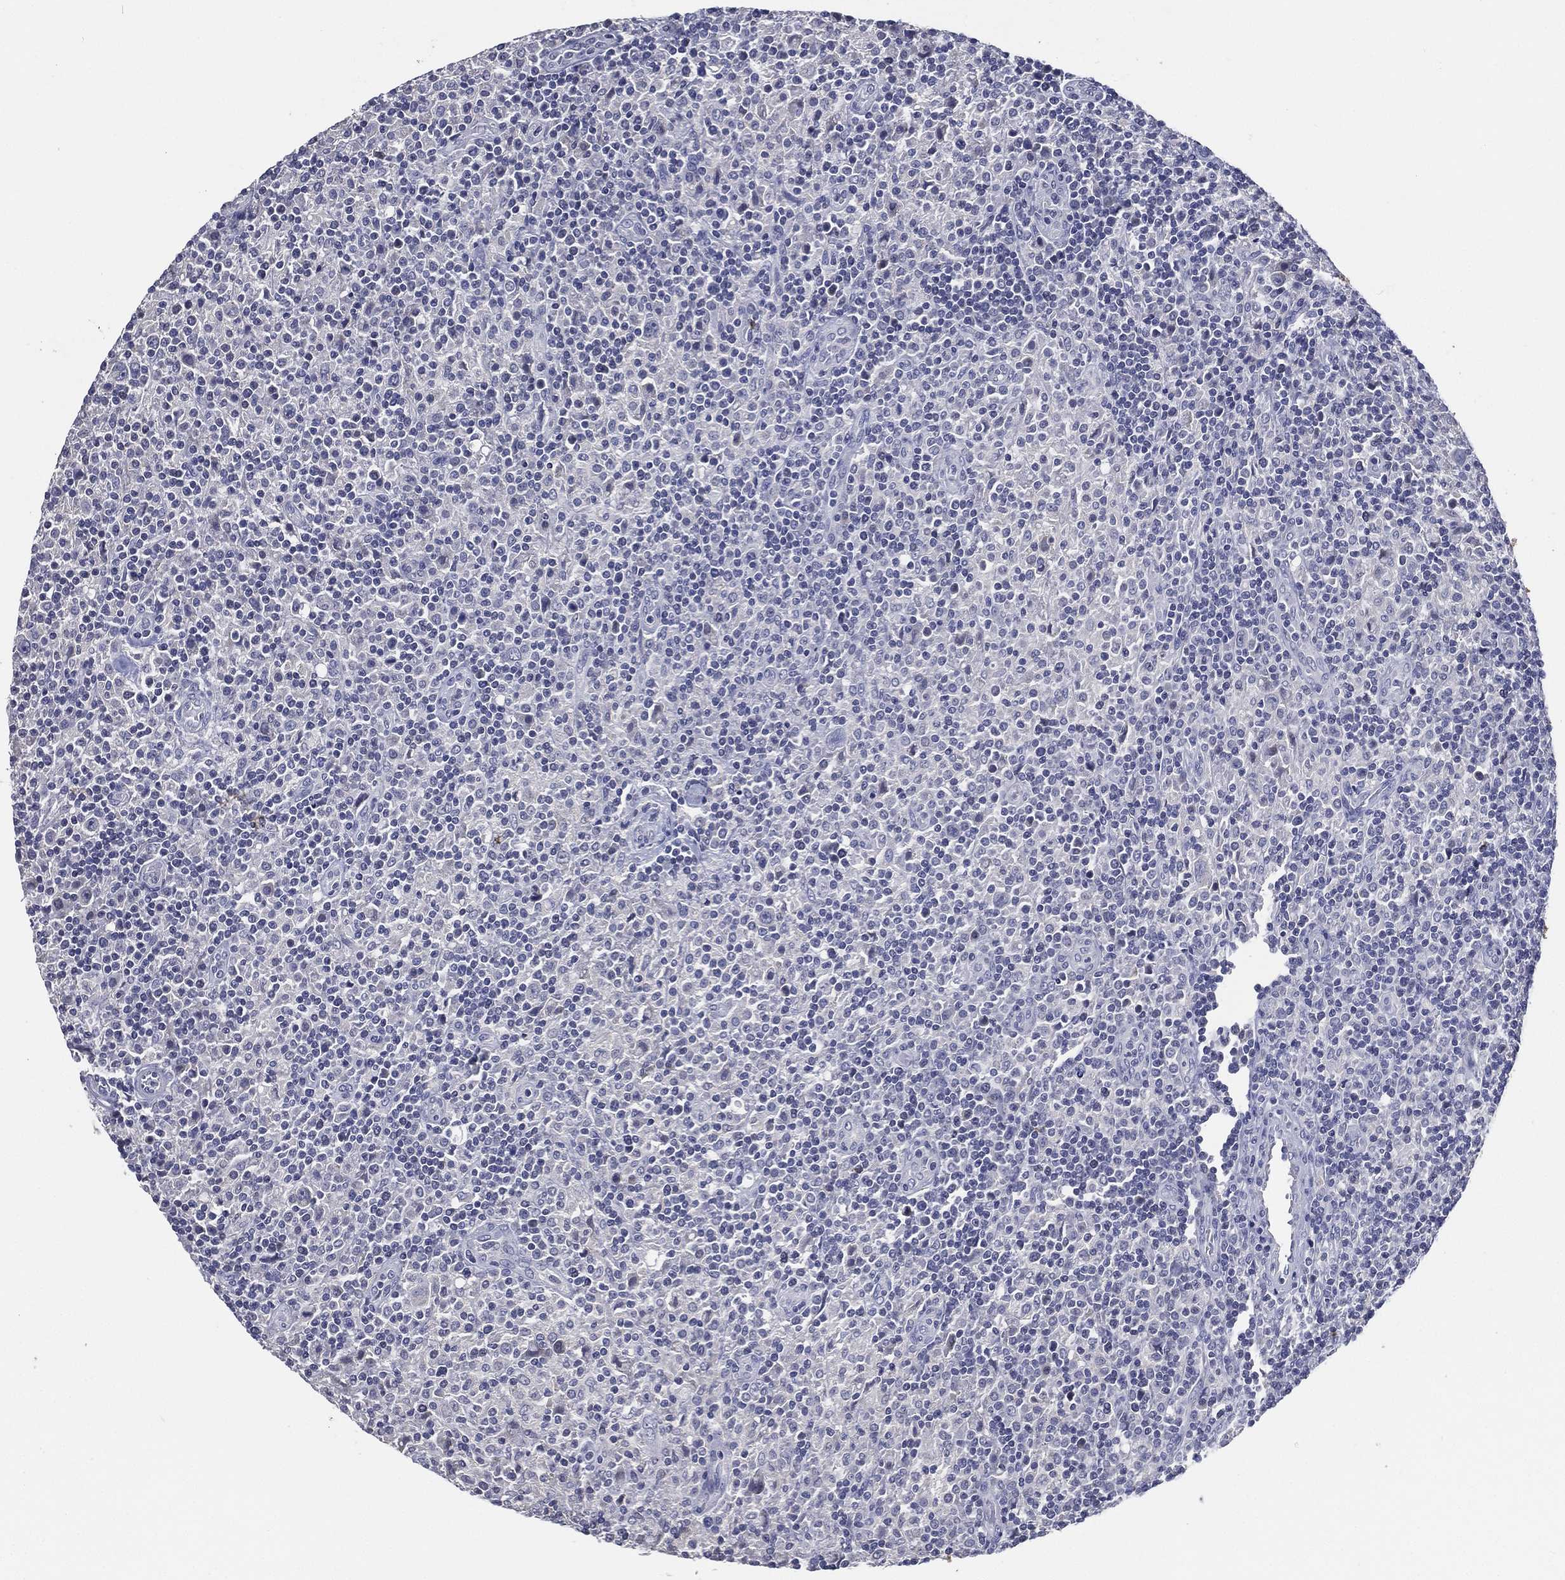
{"staining": {"intensity": "negative", "quantity": "none", "location": "none"}, "tissue": "lymphoma", "cell_type": "Tumor cells", "image_type": "cancer", "snomed": [{"axis": "morphology", "description": "Hodgkin's disease, NOS"}, {"axis": "topography", "description": "Lymph node"}], "caption": "Immunohistochemistry photomicrograph of human lymphoma stained for a protein (brown), which displays no staining in tumor cells.", "gene": "SLC13A4", "patient": {"sex": "male", "age": 70}}